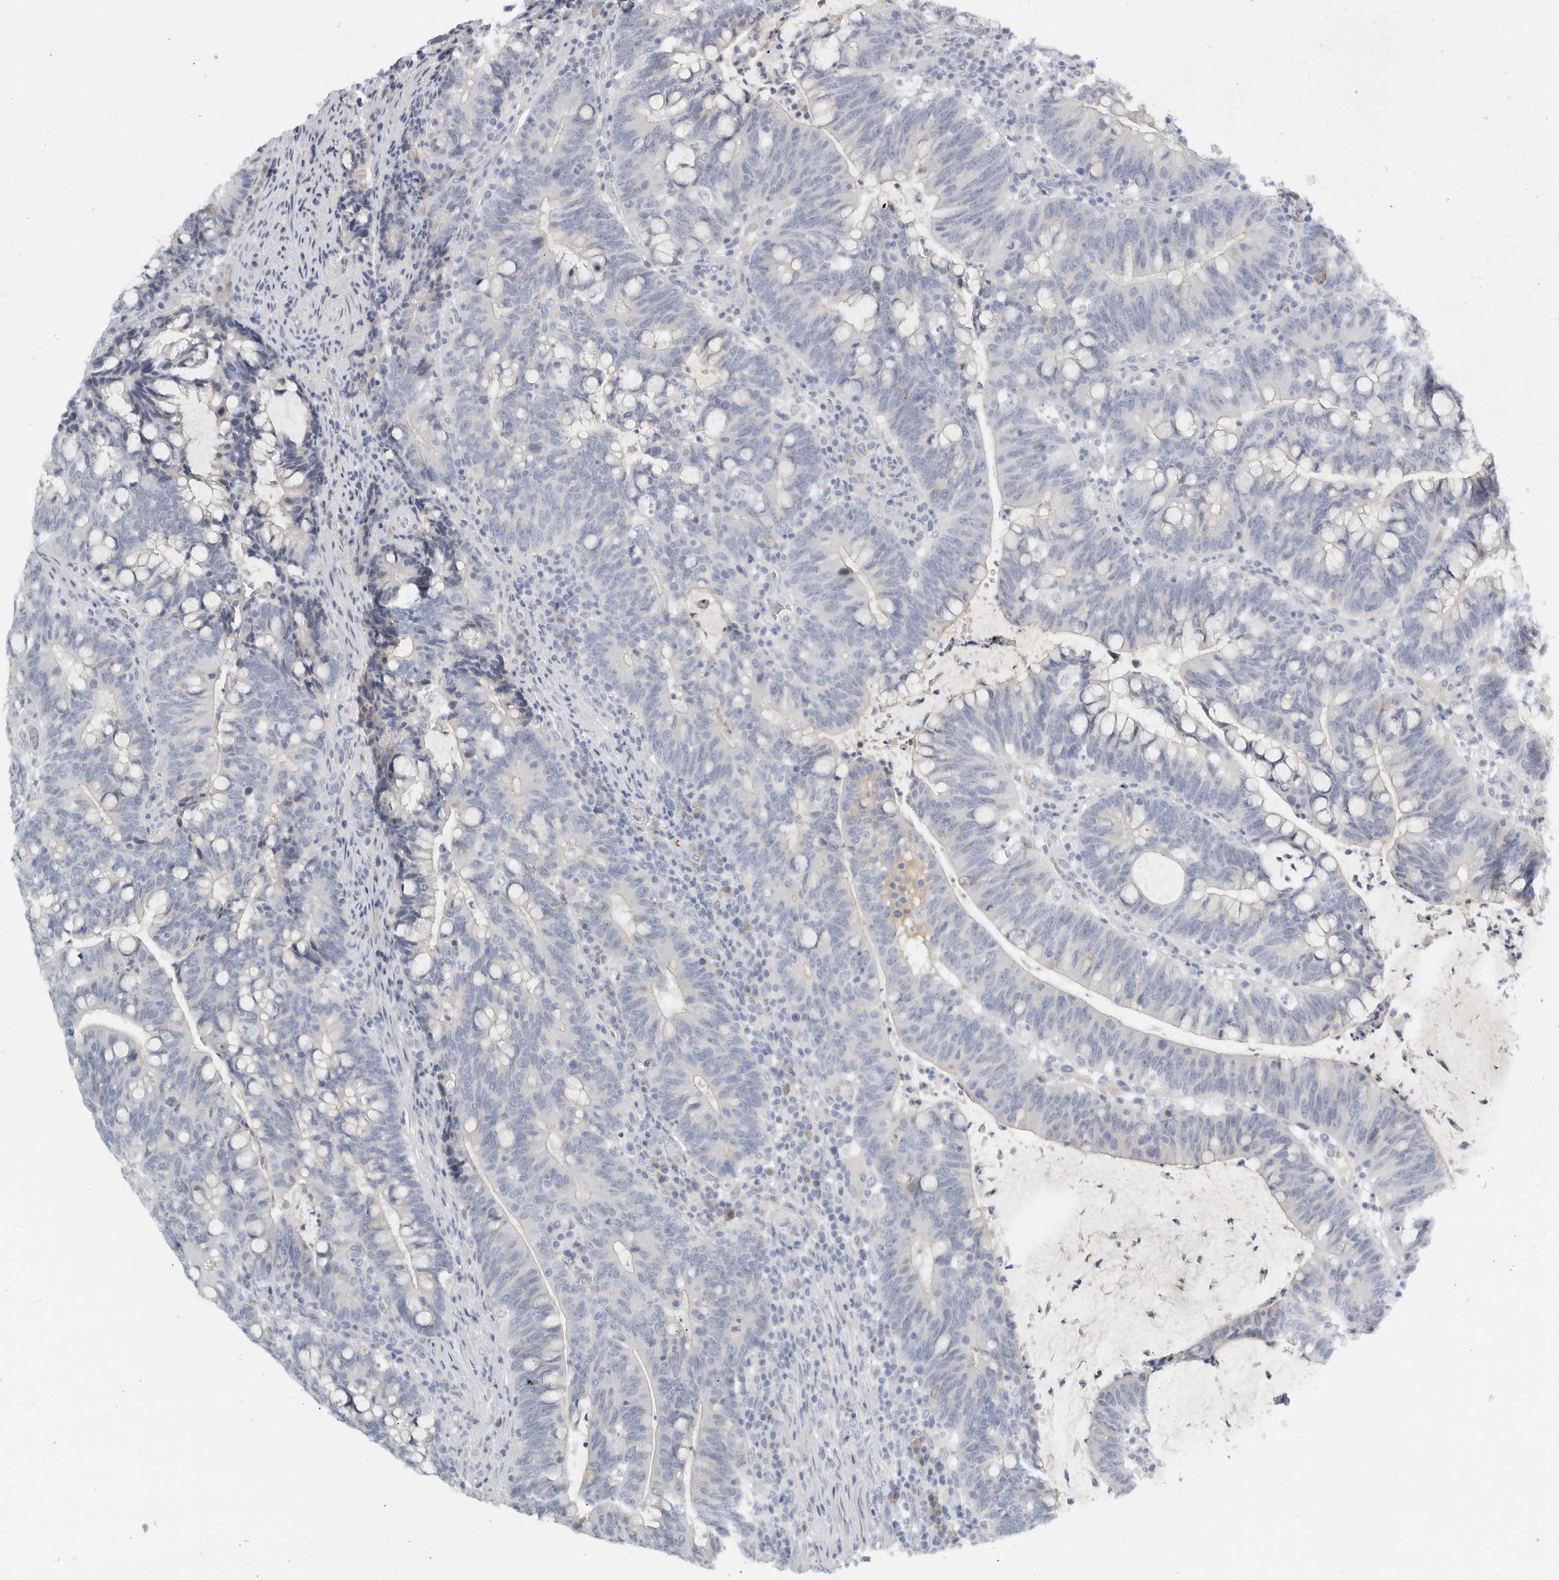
{"staining": {"intensity": "negative", "quantity": "none", "location": "none"}, "tissue": "colorectal cancer", "cell_type": "Tumor cells", "image_type": "cancer", "snomed": [{"axis": "morphology", "description": "Adenocarcinoma, NOS"}, {"axis": "topography", "description": "Colon"}], "caption": "IHC histopathology image of human adenocarcinoma (colorectal) stained for a protein (brown), which demonstrates no expression in tumor cells.", "gene": "PAM", "patient": {"sex": "female", "age": 66}}